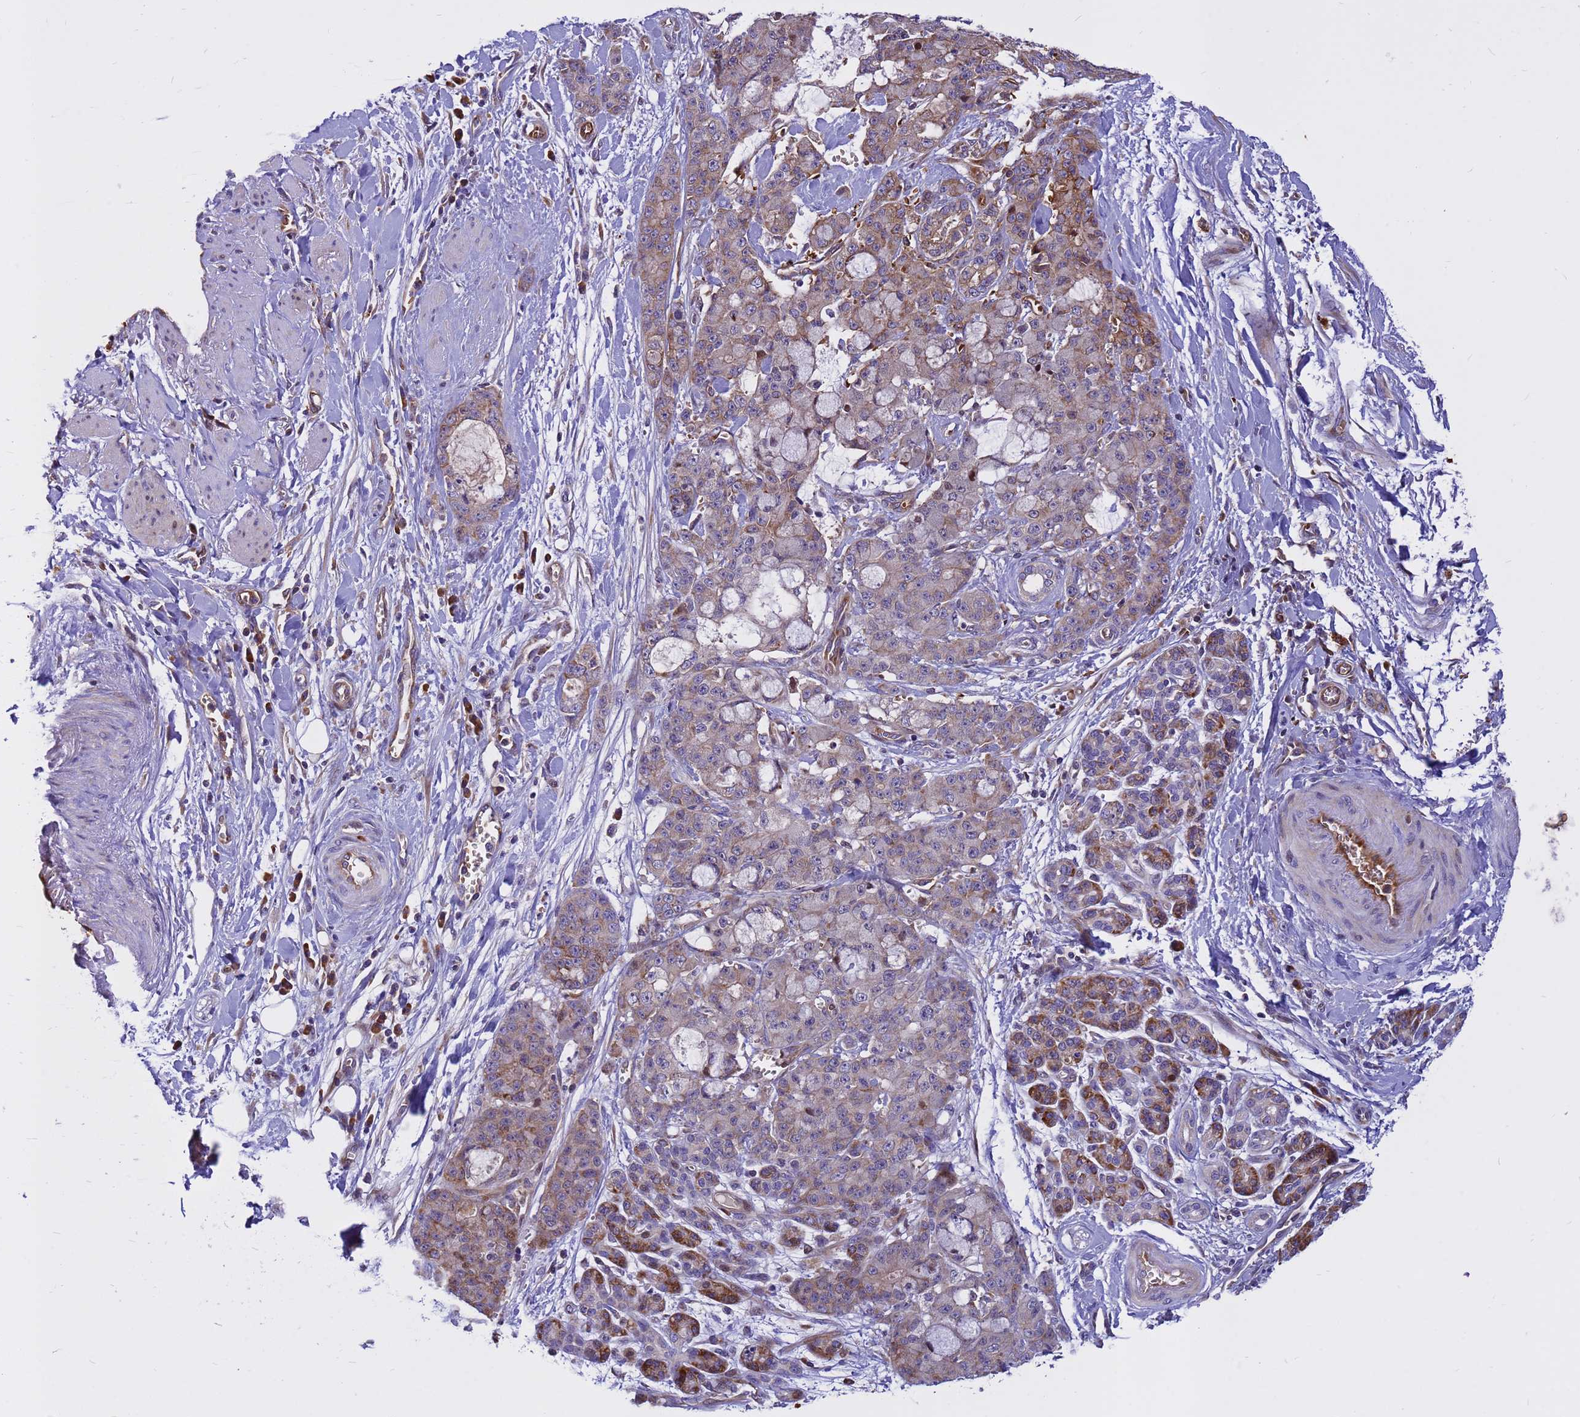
{"staining": {"intensity": "weak", "quantity": "25%-75%", "location": "cytoplasmic/membranous"}, "tissue": "pancreatic cancer", "cell_type": "Tumor cells", "image_type": "cancer", "snomed": [{"axis": "morphology", "description": "Adenocarcinoma, NOS"}, {"axis": "topography", "description": "Pancreas"}], "caption": "Pancreatic adenocarcinoma stained for a protein (brown) reveals weak cytoplasmic/membranous positive staining in about 25%-75% of tumor cells.", "gene": "ZNF669", "patient": {"sex": "female", "age": 73}}